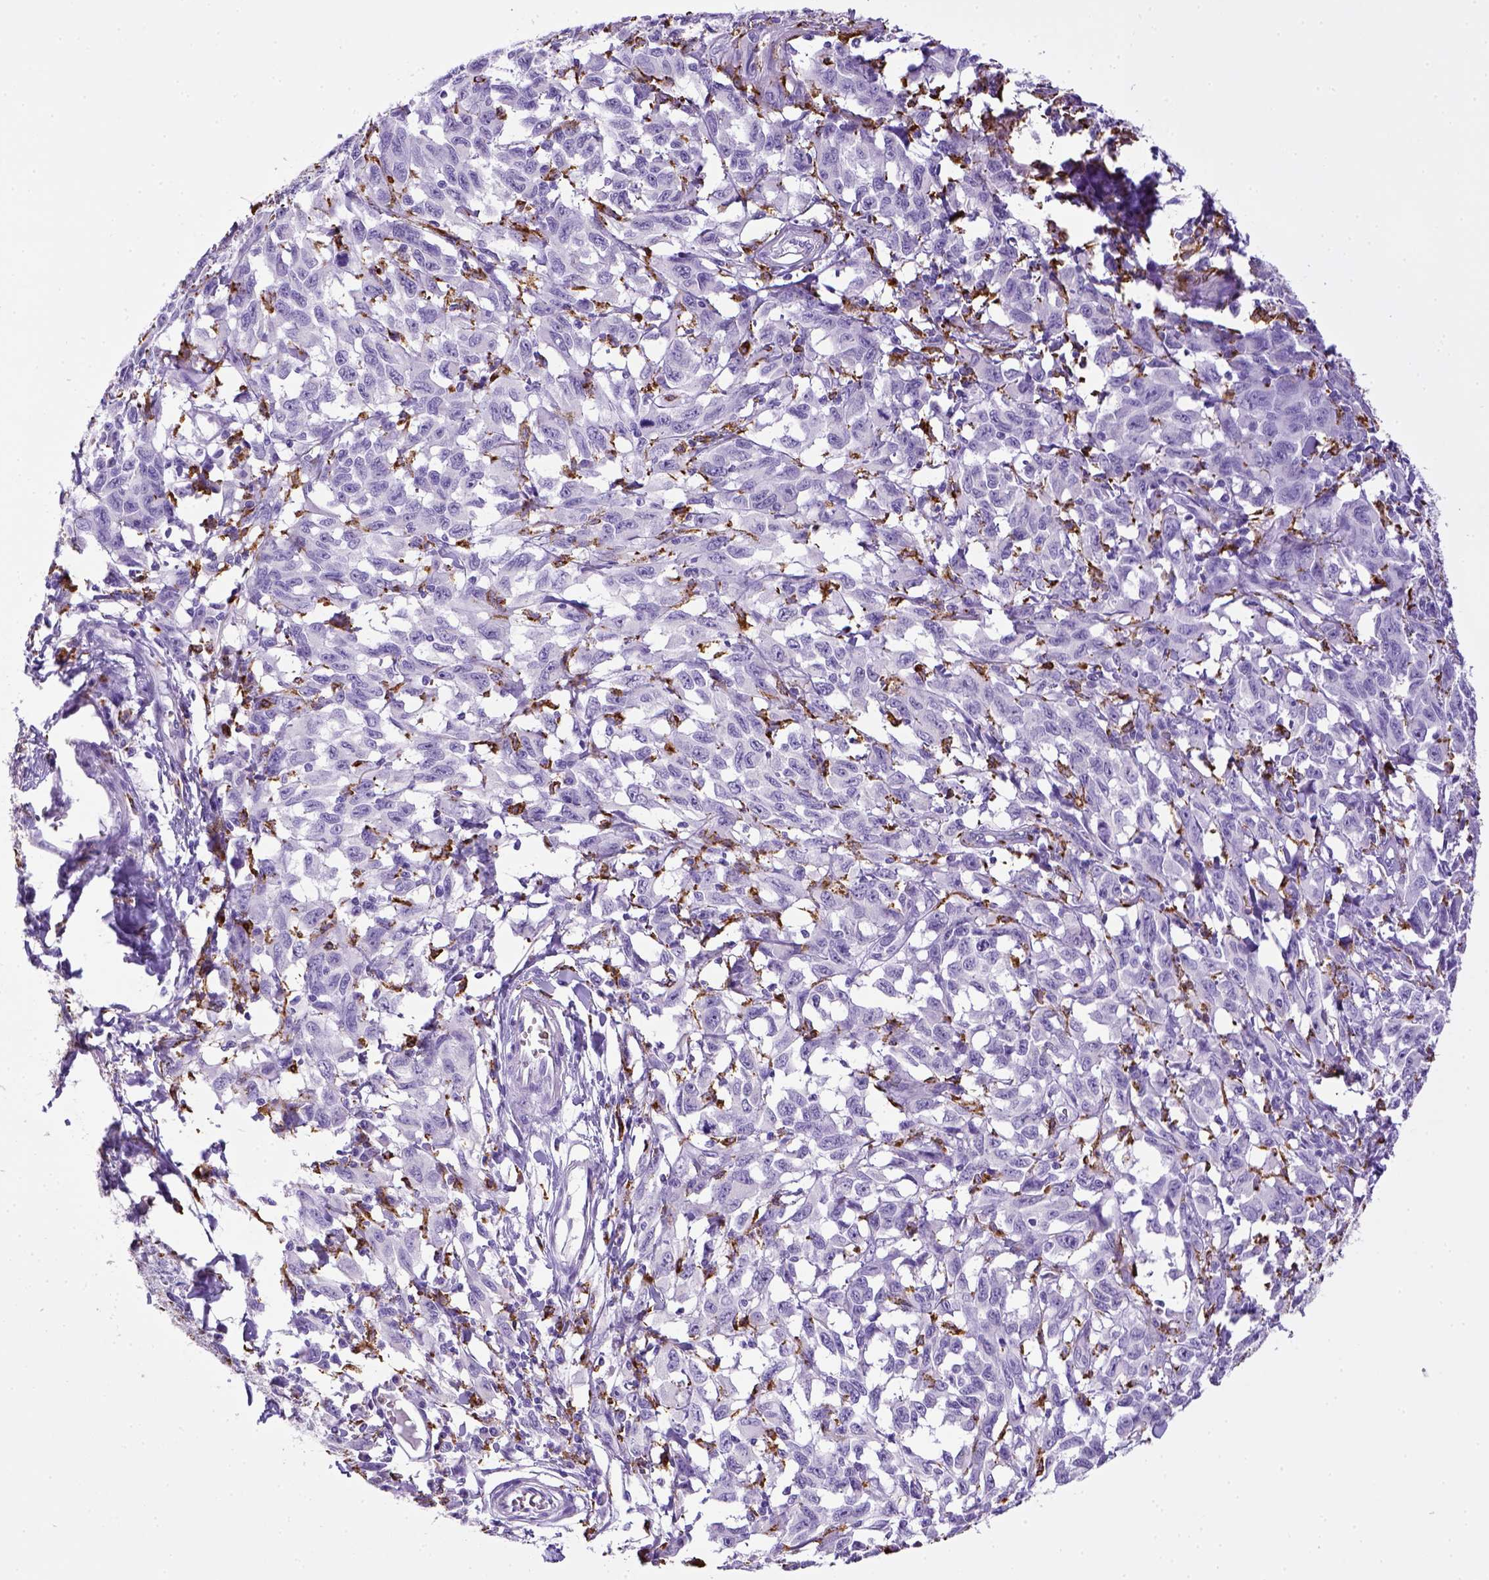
{"staining": {"intensity": "negative", "quantity": "none", "location": "none"}, "tissue": "melanoma", "cell_type": "Tumor cells", "image_type": "cancer", "snomed": [{"axis": "morphology", "description": "Malignant melanoma, NOS"}, {"axis": "topography", "description": "Vulva, labia, clitoris and Bartholin´s gland, NO"}], "caption": "Malignant melanoma was stained to show a protein in brown. There is no significant positivity in tumor cells. (Stains: DAB IHC with hematoxylin counter stain, Microscopy: brightfield microscopy at high magnification).", "gene": "CD68", "patient": {"sex": "female", "age": 75}}